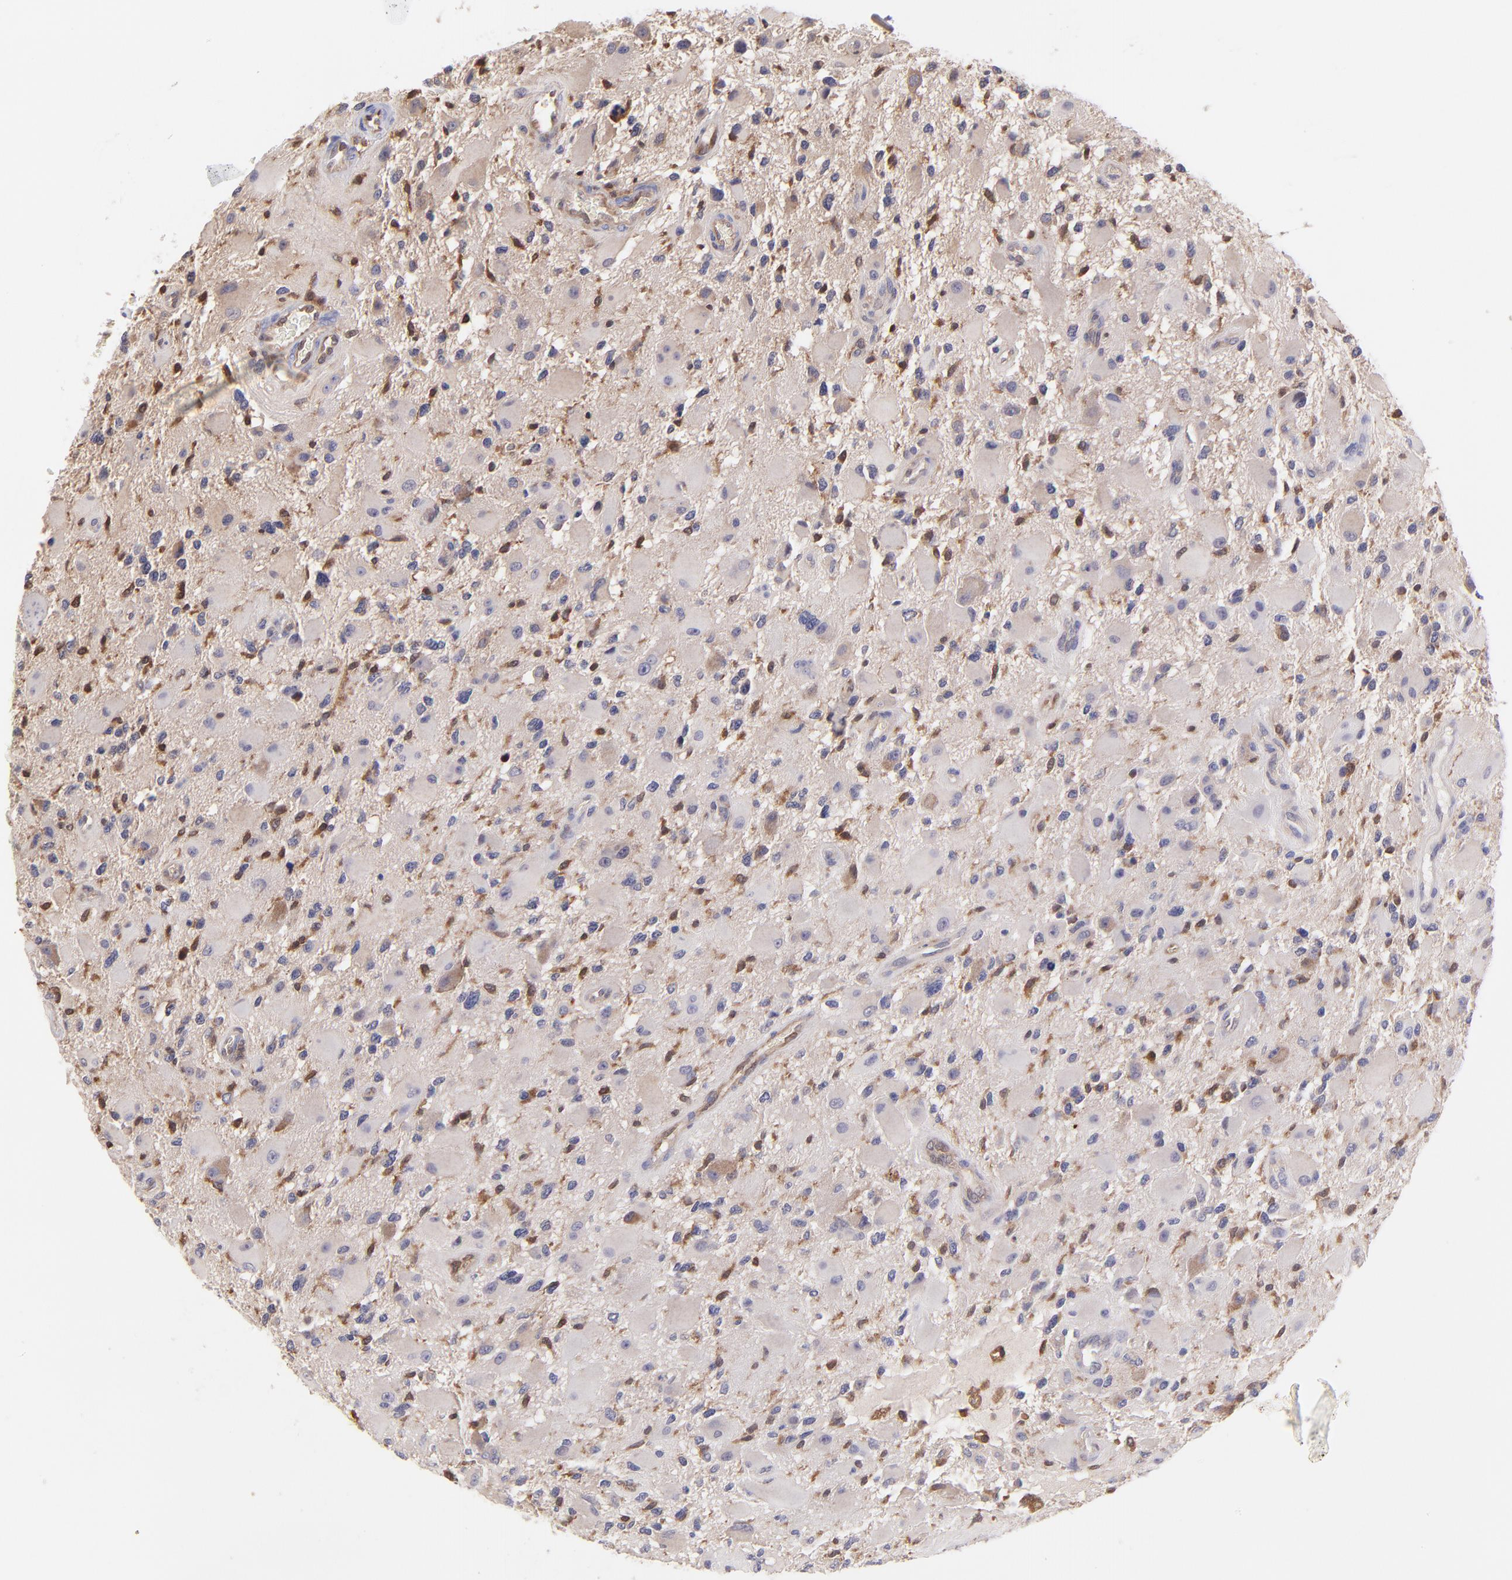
{"staining": {"intensity": "weak", "quantity": "<25%", "location": "nuclear"}, "tissue": "glioma", "cell_type": "Tumor cells", "image_type": "cancer", "snomed": [{"axis": "morphology", "description": "Glioma, malignant, High grade"}, {"axis": "topography", "description": "Brain"}], "caption": "Glioma stained for a protein using immunohistochemistry (IHC) exhibits no positivity tumor cells.", "gene": "HYAL1", "patient": {"sex": "female", "age": 60}}